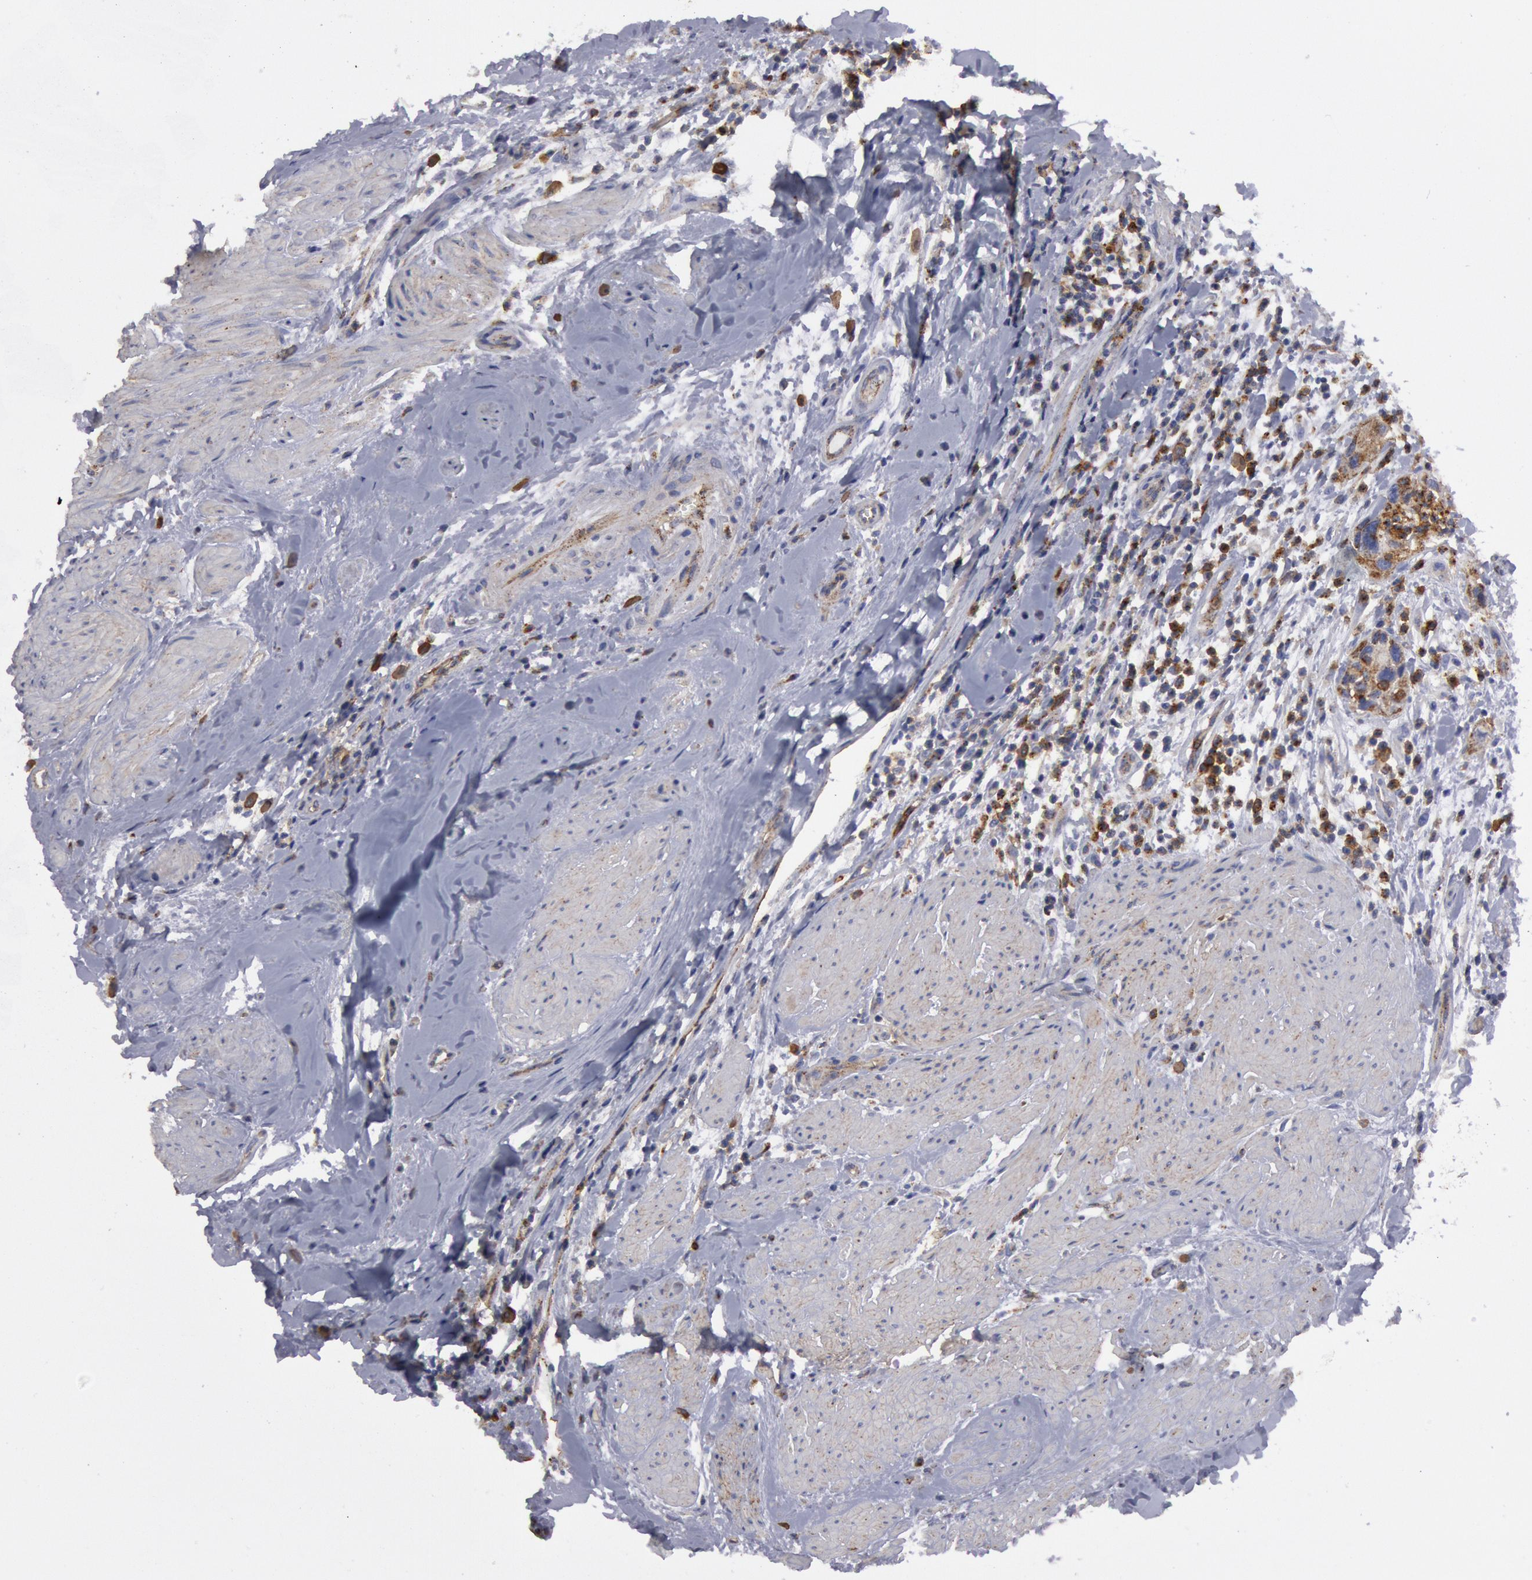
{"staining": {"intensity": "weak", "quantity": "25%-75%", "location": "cytoplasmic/membranous"}, "tissue": "urothelial cancer", "cell_type": "Tumor cells", "image_type": "cancer", "snomed": [{"axis": "morphology", "description": "Urothelial carcinoma, High grade"}, {"axis": "topography", "description": "Urinary bladder"}], "caption": "Immunohistochemistry (IHC) image of human high-grade urothelial carcinoma stained for a protein (brown), which exhibits low levels of weak cytoplasmic/membranous positivity in approximately 25%-75% of tumor cells.", "gene": "FLOT1", "patient": {"sex": "male", "age": 66}}